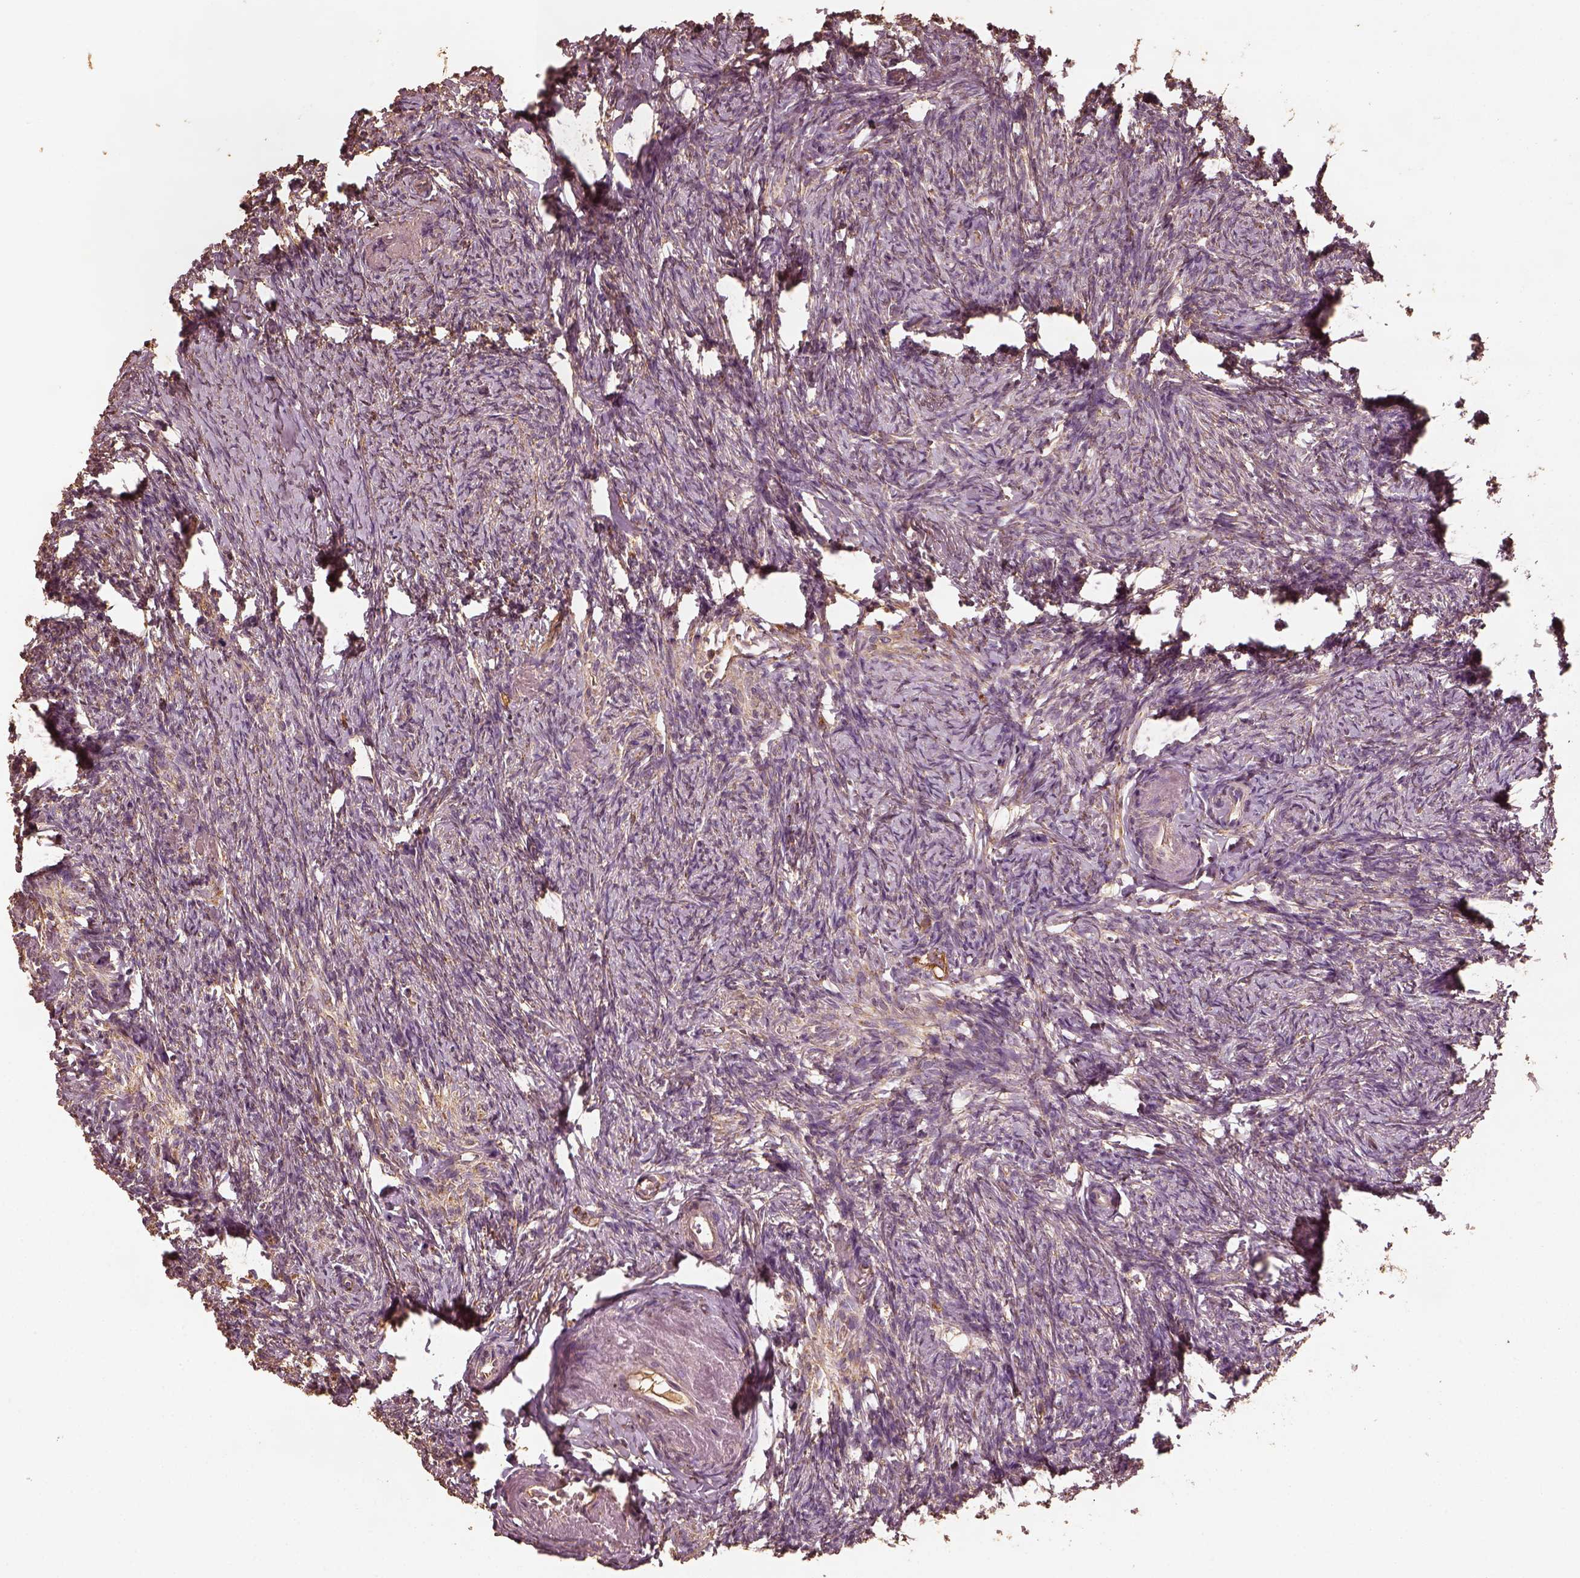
{"staining": {"intensity": "moderate", "quantity": ">75%", "location": "cytoplasmic/membranous"}, "tissue": "ovary", "cell_type": "Follicle cells", "image_type": "normal", "snomed": [{"axis": "morphology", "description": "Normal tissue, NOS"}, {"axis": "topography", "description": "Ovary"}], "caption": "IHC histopathology image of benign ovary: ovary stained using immunohistochemistry reveals medium levels of moderate protein expression localized specifically in the cytoplasmic/membranous of follicle cells, appearing as a cytoplasmic/membranous brown color.", "gene": "PTGES2", "patient": {"sex": "female", "age": 72}}